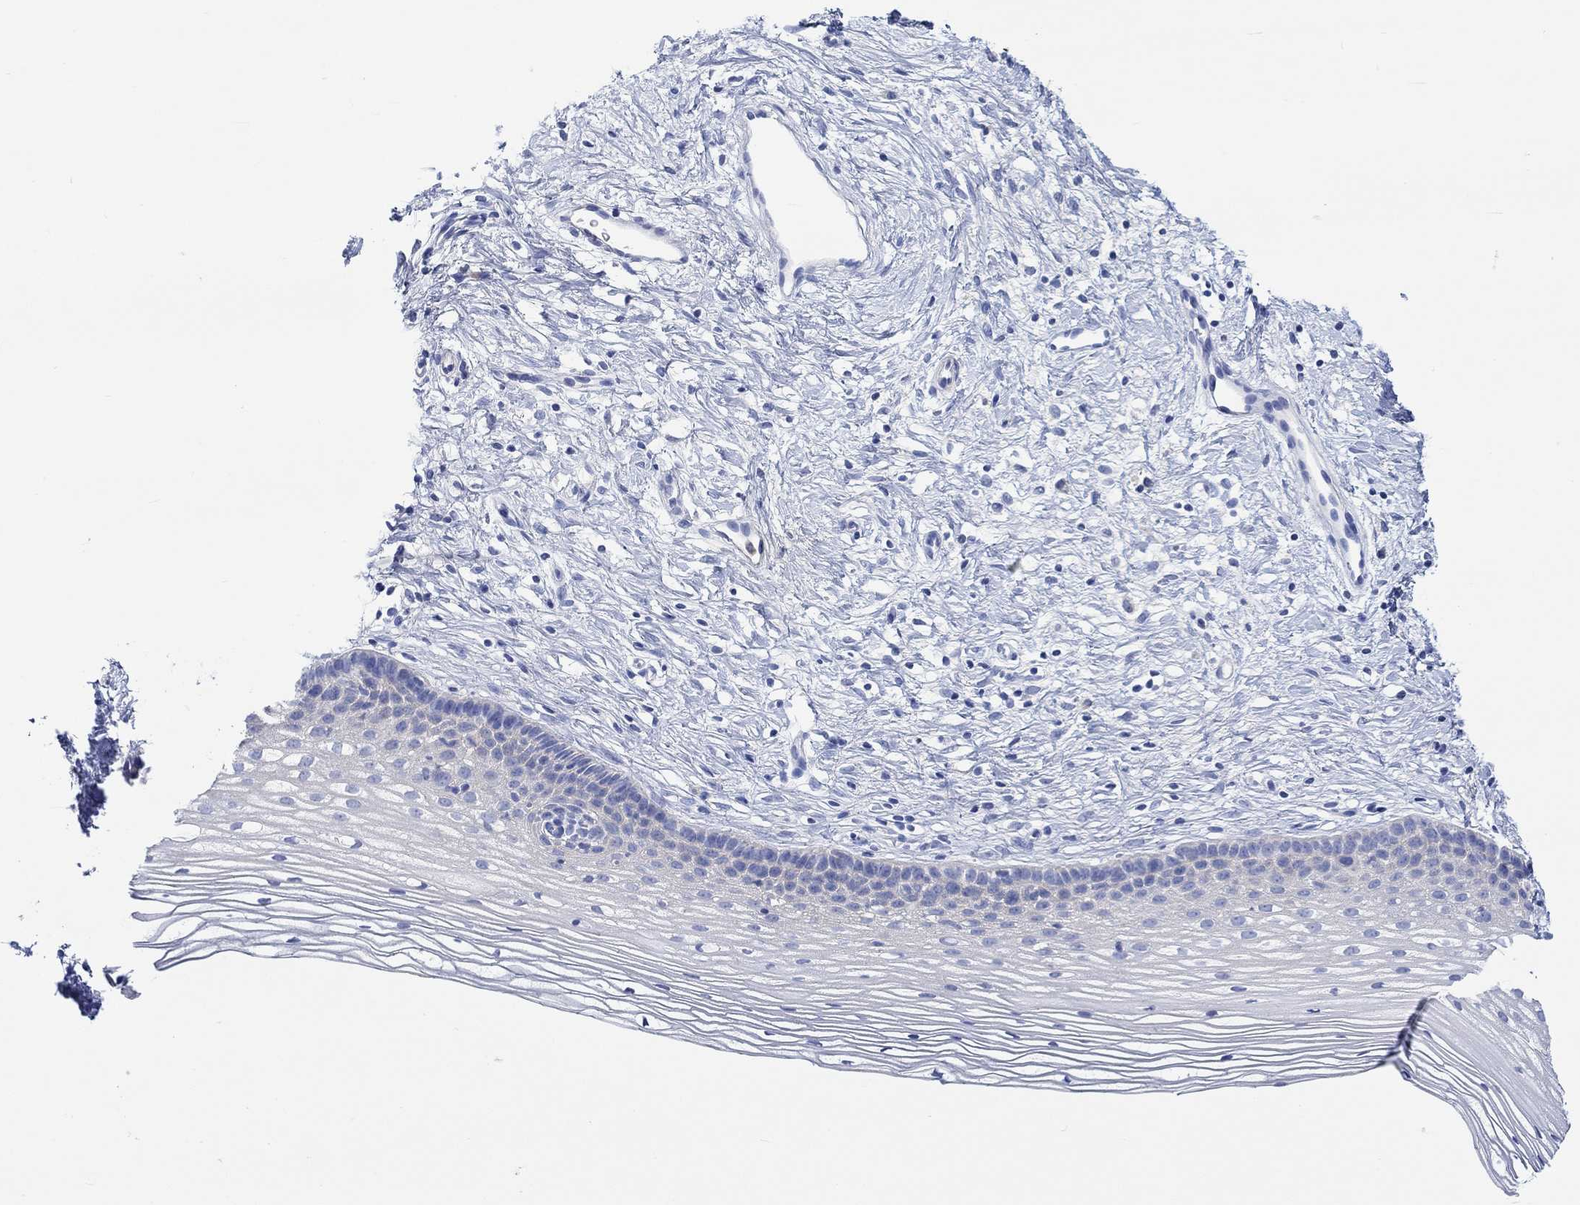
{"staining": {"intensity": "negative", "quantity": "none", "location": "none"}, "tissue": "cervix", "cell_type": "Glandular cells", "image_type": "normal", "snomed": [{"axis": "morphology", "description": "Normal tissue, NOS"}, {"axis": "topography", "description": "Cervix"}], "caption": "Immunohistochemistry of unremarkable human cervix reveals no expression in glandular cells.", "gene": "REEP6", "patient": {"sex": "female", "age": 39}}